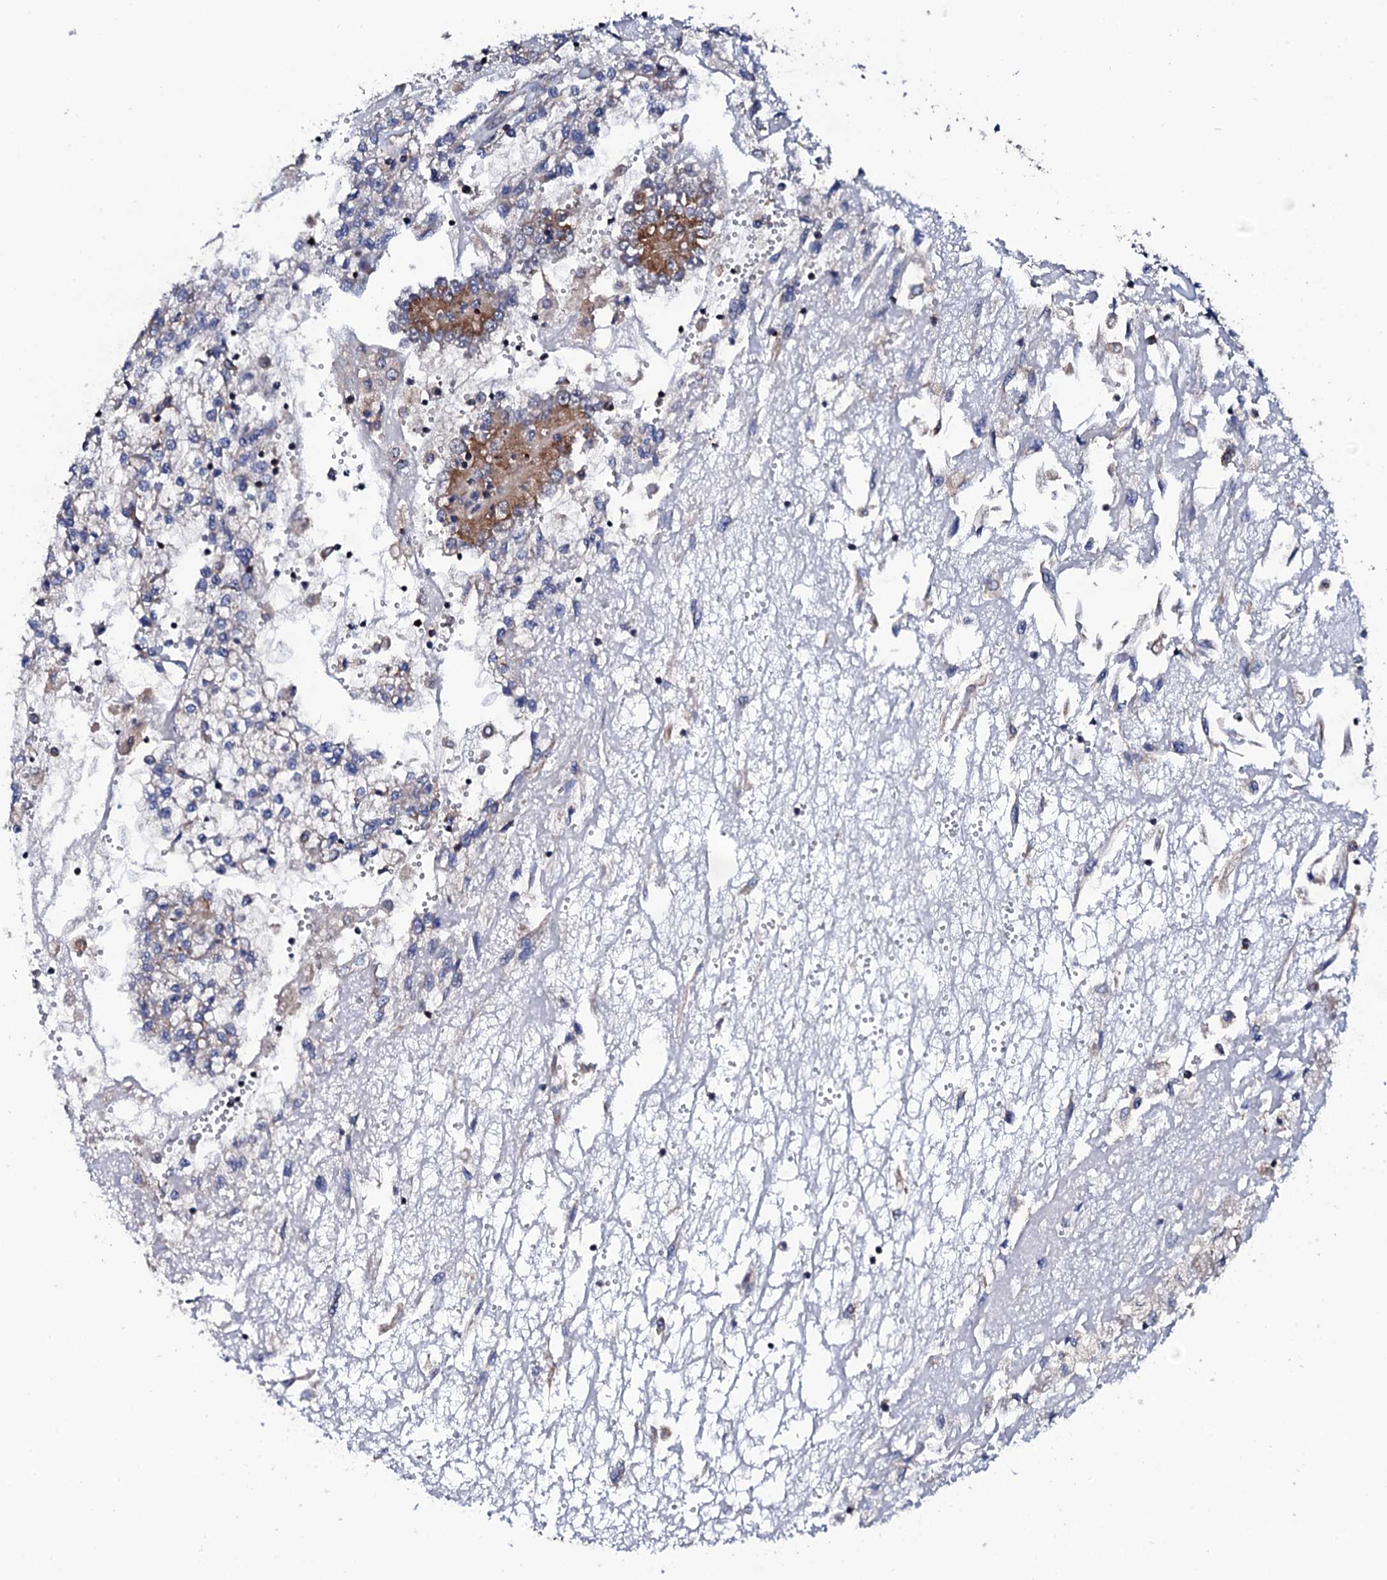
{"staining": {"intensity": "strong", "quantity": "25%-75%", "location": "cytoplasmic/membranous"}, "tissue": "renal cancer", "cell_type": "Tumor cells", "image_type": "cancer", "snomed": [{"axis": "morphology", "description": "Adenocarcinoma, NOS"}, {"axis": "topography", "description": "Kidney"}], "caption": "Immunohistochemical staining of human adenocarcinoma (renal) displays strong cytoplasmic/membranous protein expression in about 25%-75% of tumor cells. Nuclei are stained in blue.", "gene": "COG4", "patient": {"sex": "female", "age": 52}}